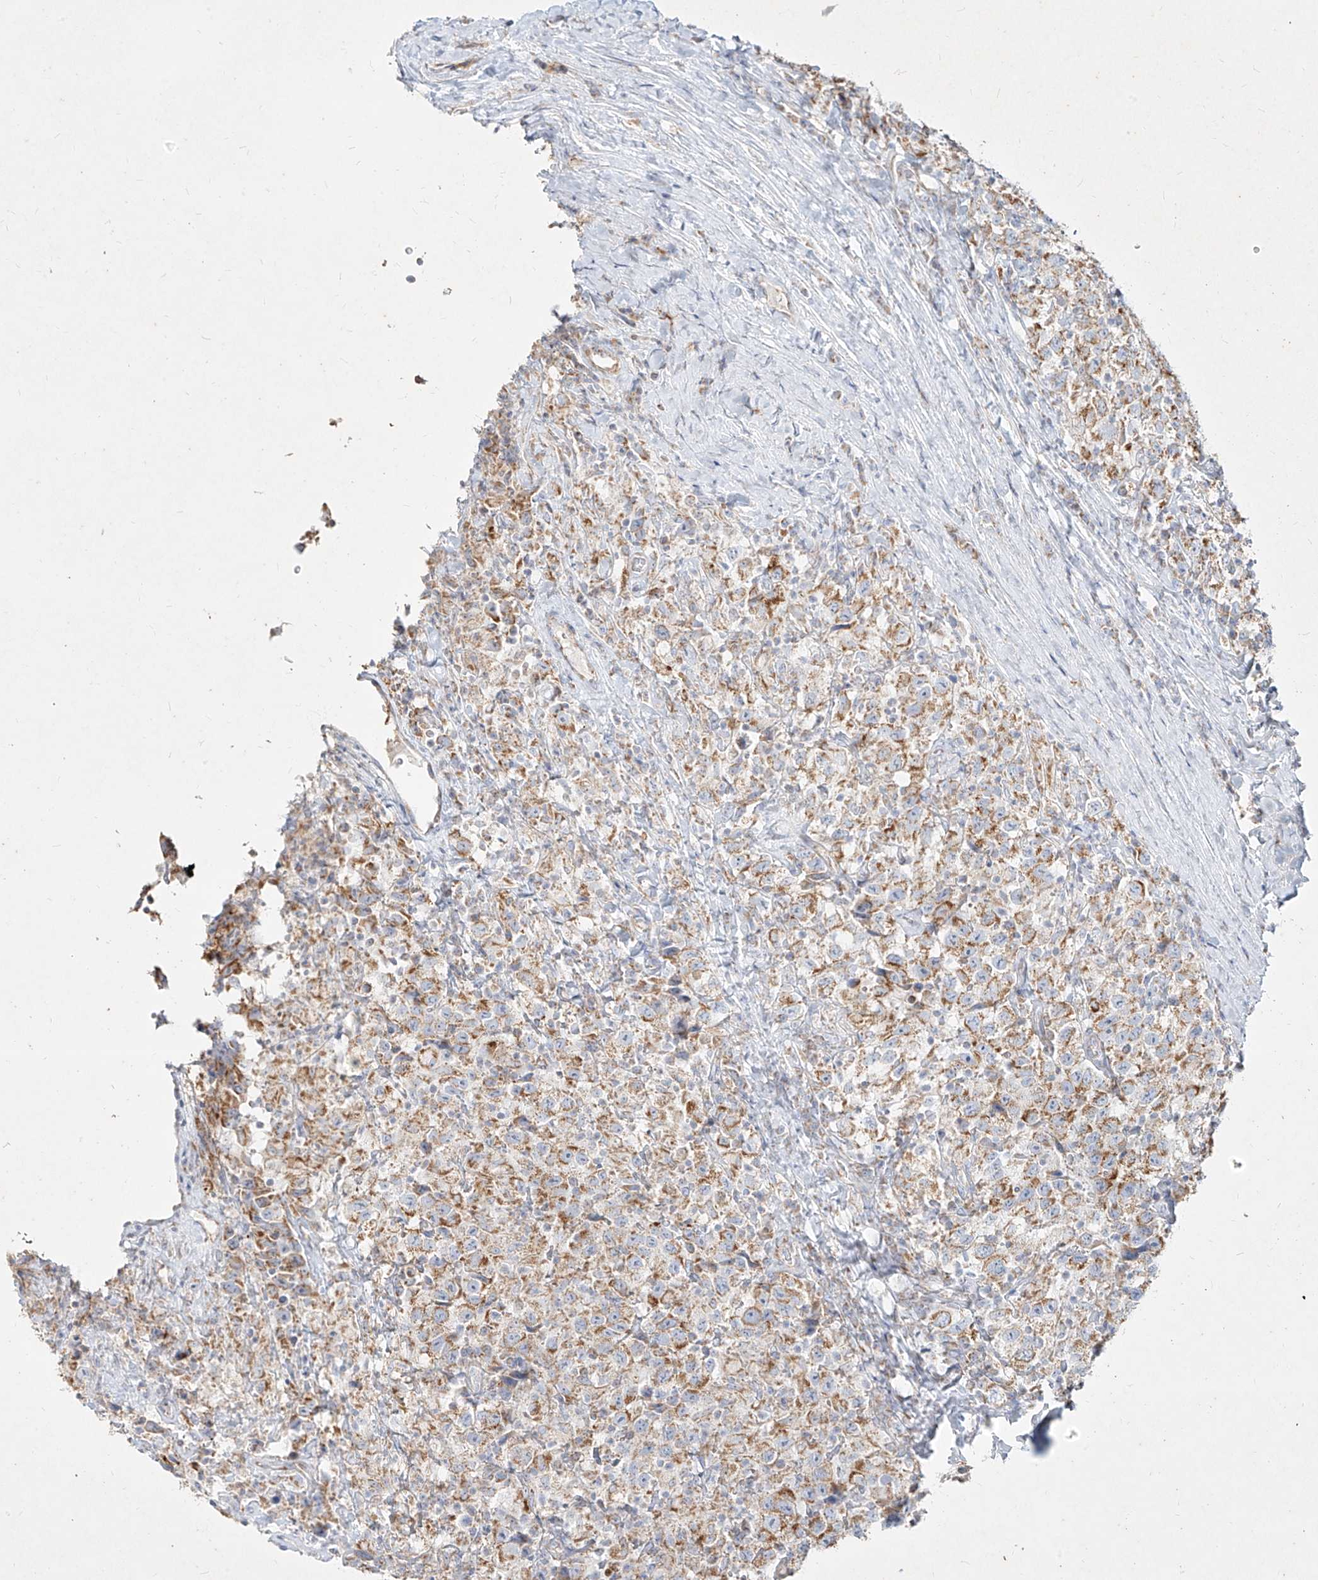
{"staining": {"intensity": "moderate", "quantity": "25%-75%", "location": "cytoplasmic/membranous"}, "tissue": "testis cancer", "cell_type": "Tumor cells", "image_type": "cancer", "snomed": [{"axis": "morphology", "description": "Seminoma, NOS"}, {"axis": "topography", "description": "Testis"}], "caption": "Testis cancer (seminoma) tissue shows moderate cytoplasmic/membranous staining in approximately 25%-75% of tumor cells, visualized by immunohistochemistry.", "gene": "MTX2", "patient": {"sex": "male", "age": 41}}